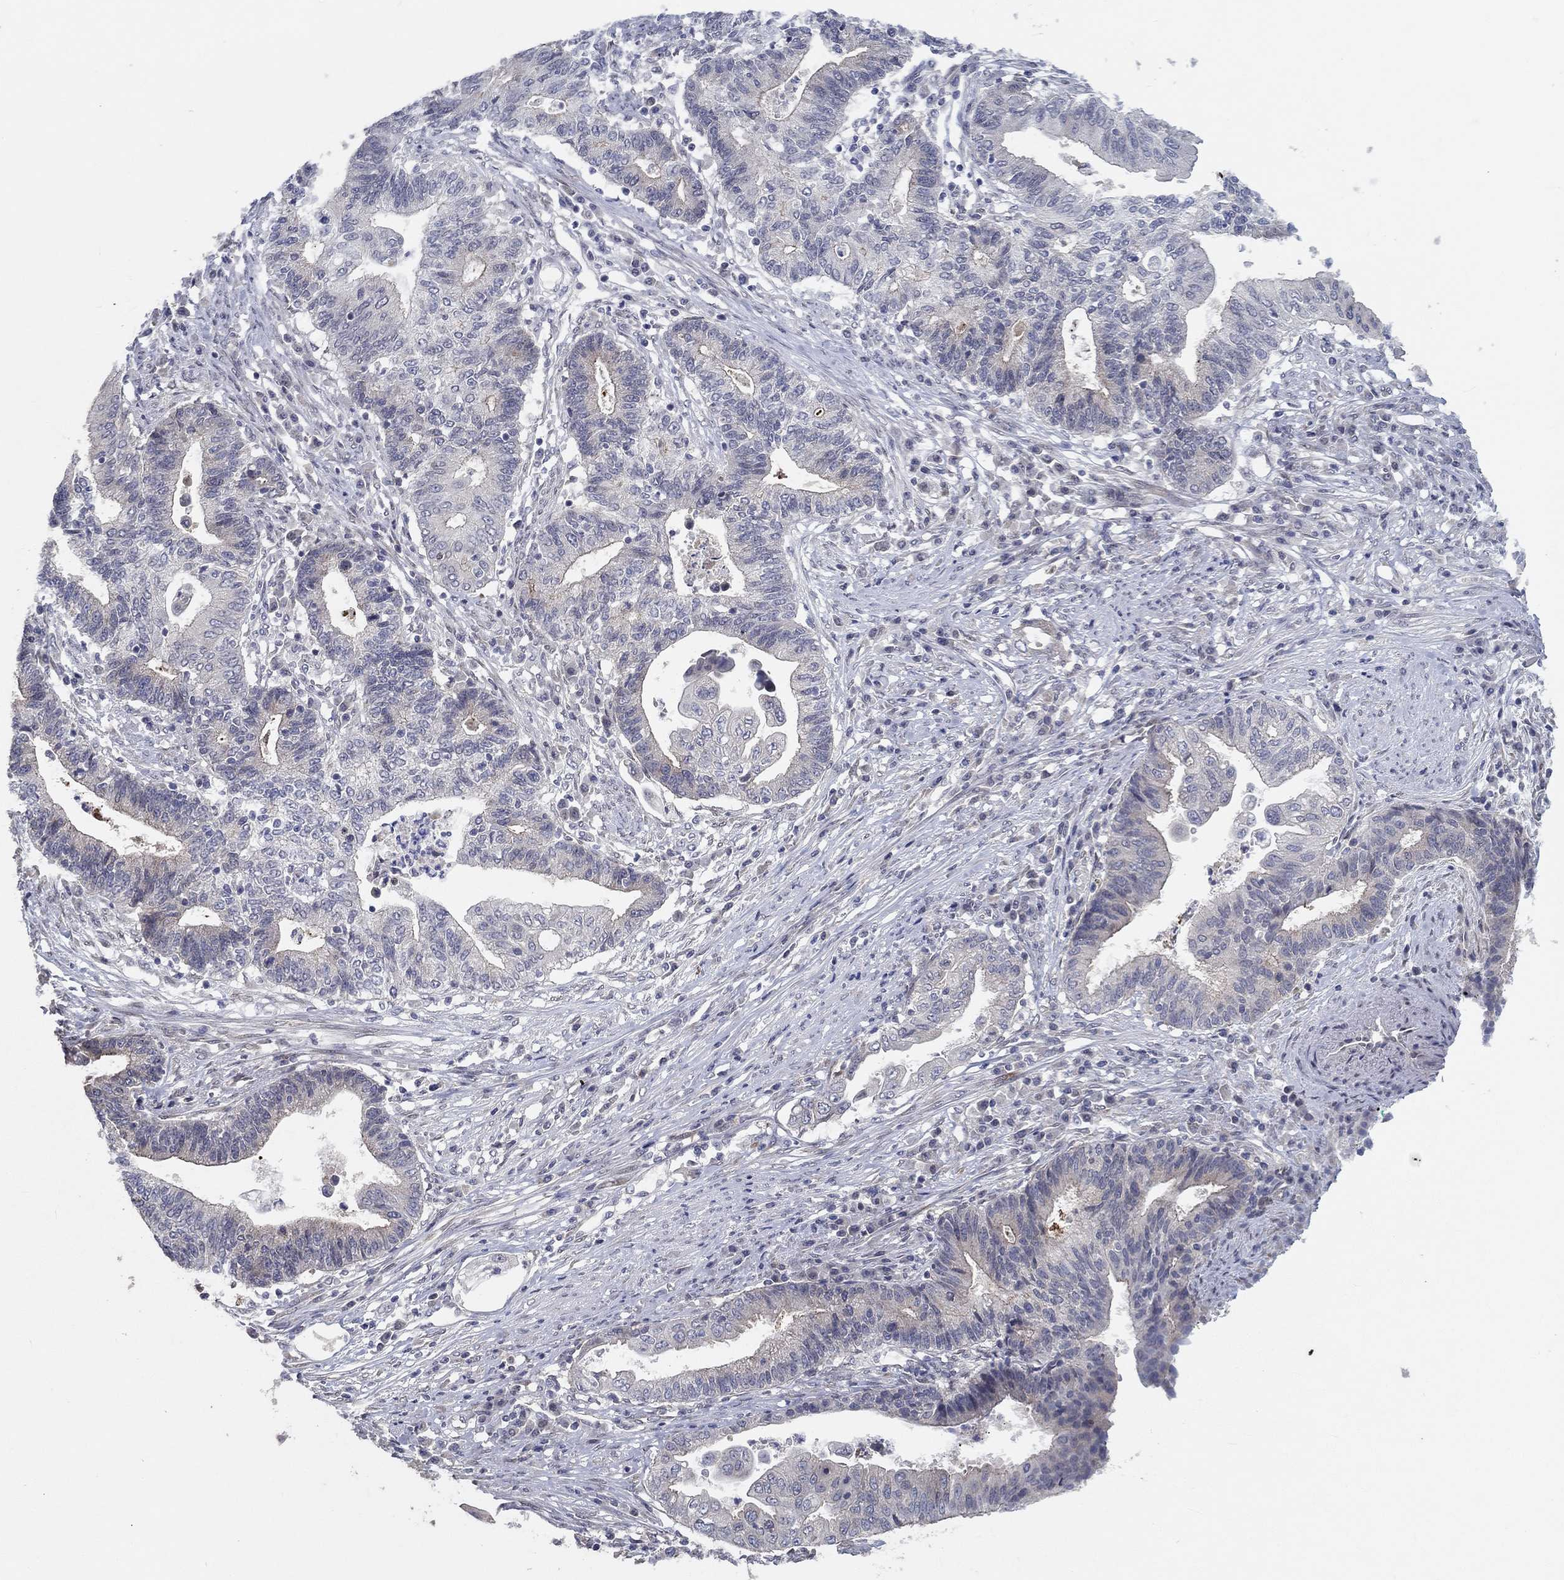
{"staining": {"intensity": "negative", "quantity": "none", "location": "none"}, "tissue": "endometrial cancer", "cell_type": "Tumor cells", "image_type": "cancer", "snomed": [{"axis": "morphology", "description": "Adenocarcinoma, NOS"}, {"axis": "topography", "description": "Uterus"}, {"axis": "topography", "description": "Endometrium"}], "caption": "A high-resolution photomicrograph shows immunohistochemistry staining of endometrial cancer, which shows no significant staining in tumor cells. (DAB immunohistochemistry visualized using brightfield microscopy, high magnification).", "gene": "CETN3", "patient": {"sex": "female", "age": 54}}